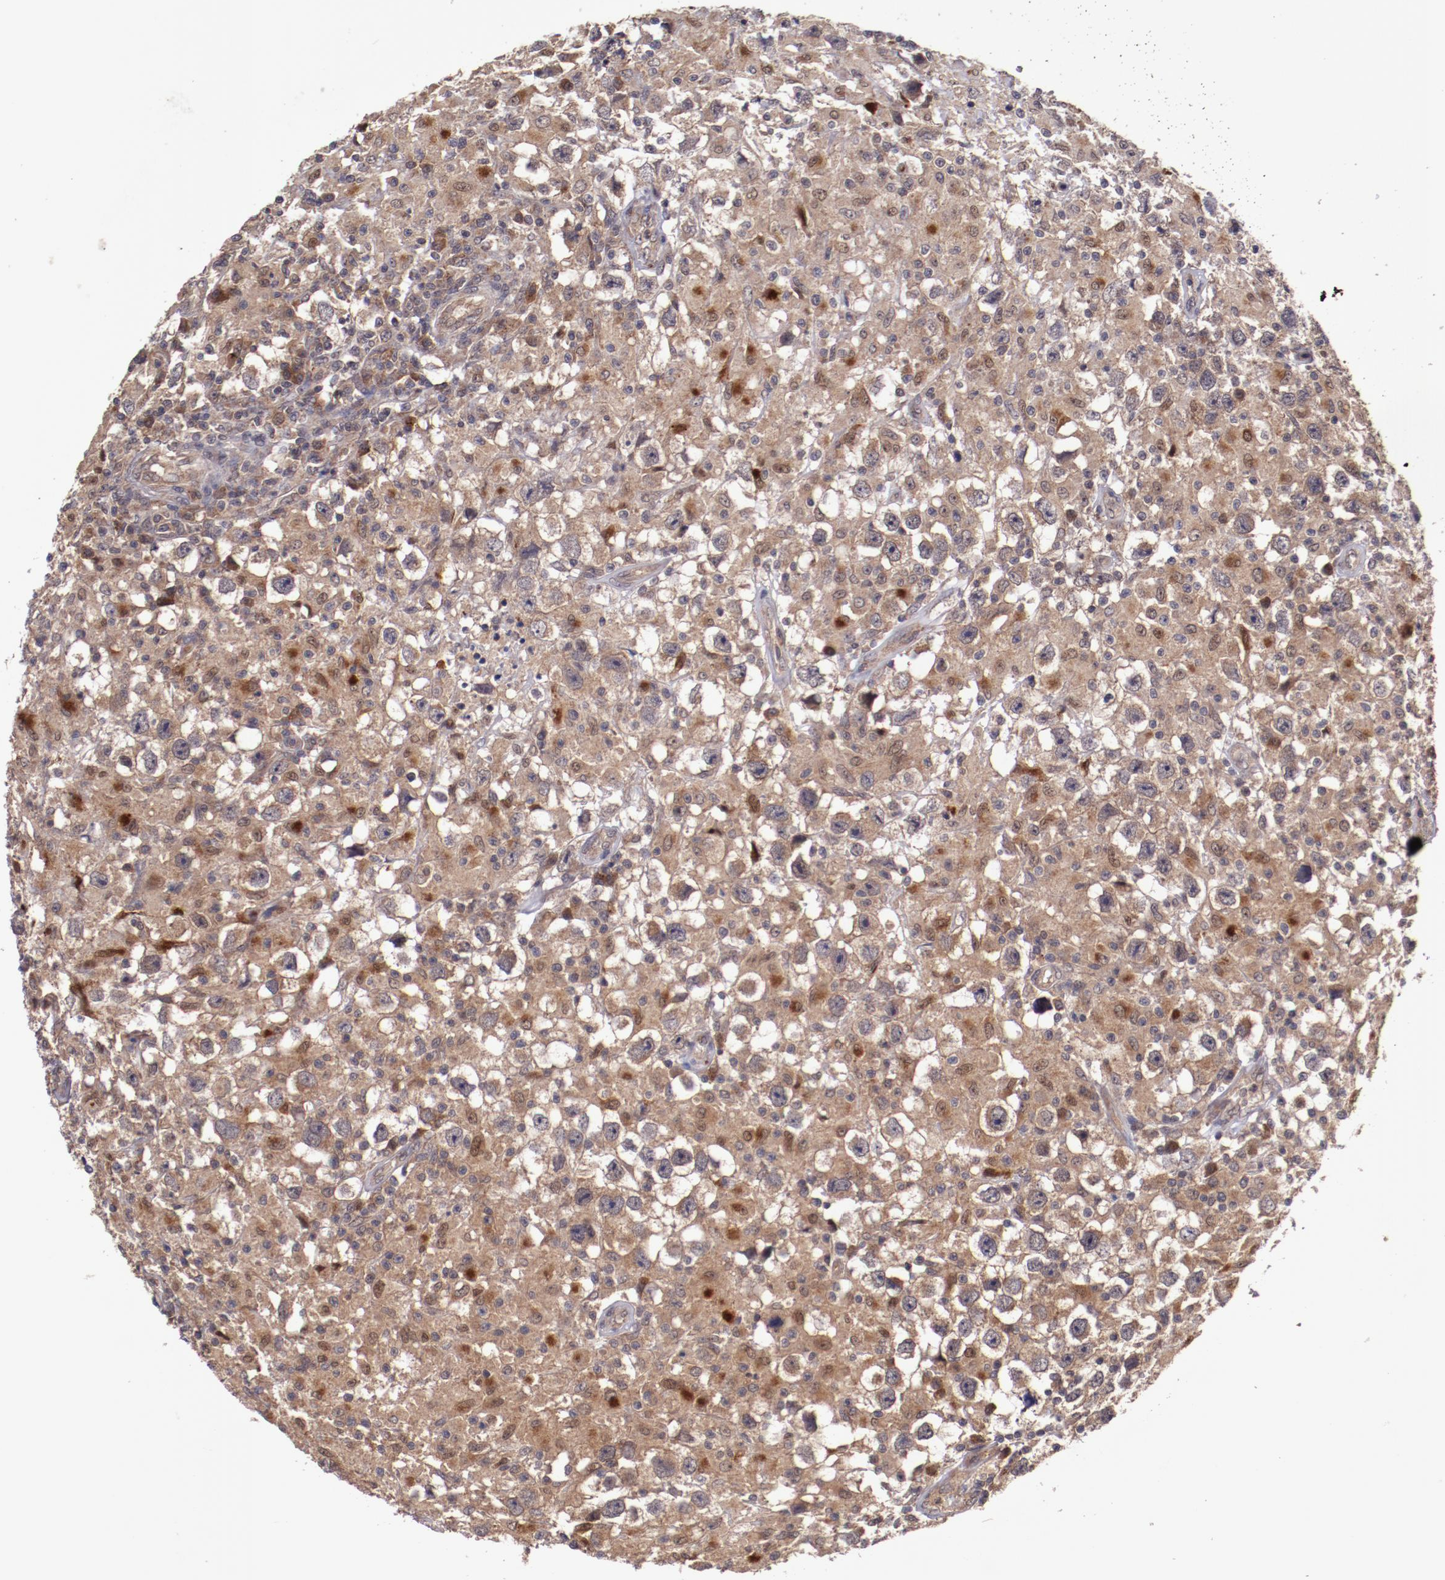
{"staining": {"intensity": "moderate", "quantity": ">75%", "location": "cytoplasmic/membranous"}, "tissue": "testis cancer", "cell_type": "Tumor cells", "image_type": "cancer", "snomed": [{"axis": "morphology", "description": "Seminoma, NOS"}, {"axis": "topography", "description": "Testis"}], "caption": "Immunohistochemistry (IHC) staining of testis seminoma, which reveals medium levels of moderate cytoplasmic/membranous expression in approximately >75% of tumor cells indicating moderate cytoplasmic/membranous protein expression. The staining was performed using DAB (3,3'-diaminobenzidine) (brown) for protein detection and nuclei were counterstained in hematoxylin (blue).", "gene": "FTSJ1", "patient": {"sex": "male", "age": 34}}